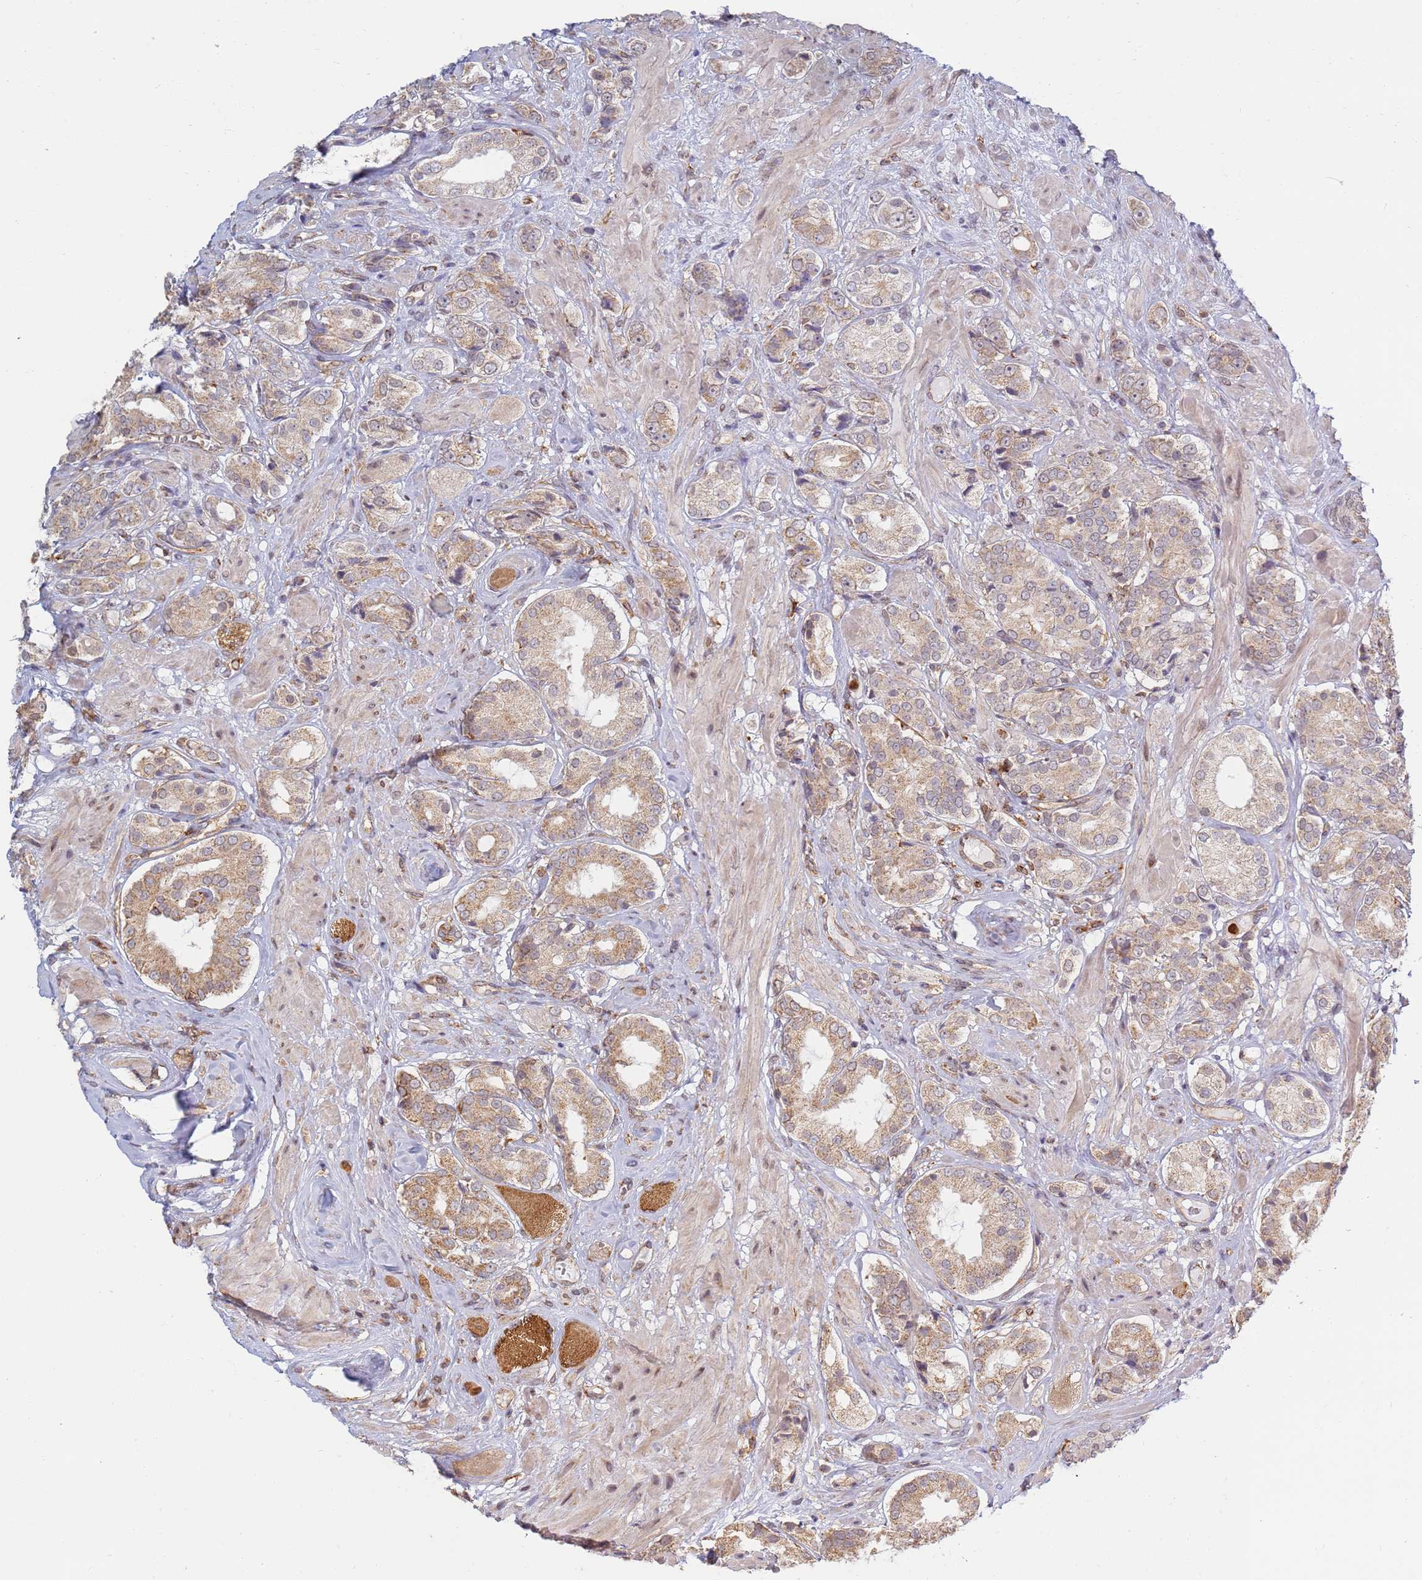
{"staining": {"intensity": "moderate", "quantity": "<25%", "location": "cytoplasmic/membranous"}, "tissue": "prostate cancer", "cell_type": "Tumor cells", "image_type": "cancer", "snomed": [{"axis": "morphology", "description": "Adenocarcinoma, High grade"}, {"axis": "topography", "description": "Prostate and seminal vesicle, NOS"}], "caption": "An image showing moderate cytoplasmic/membranous expression in approximately <25% of tumor cells in prostate cancer (high-grade adenocarcinoma), as visualized by brown immunohistochemical staining.", "gene": "CEP170", "patient": {"sex": "male", "age": 64}}